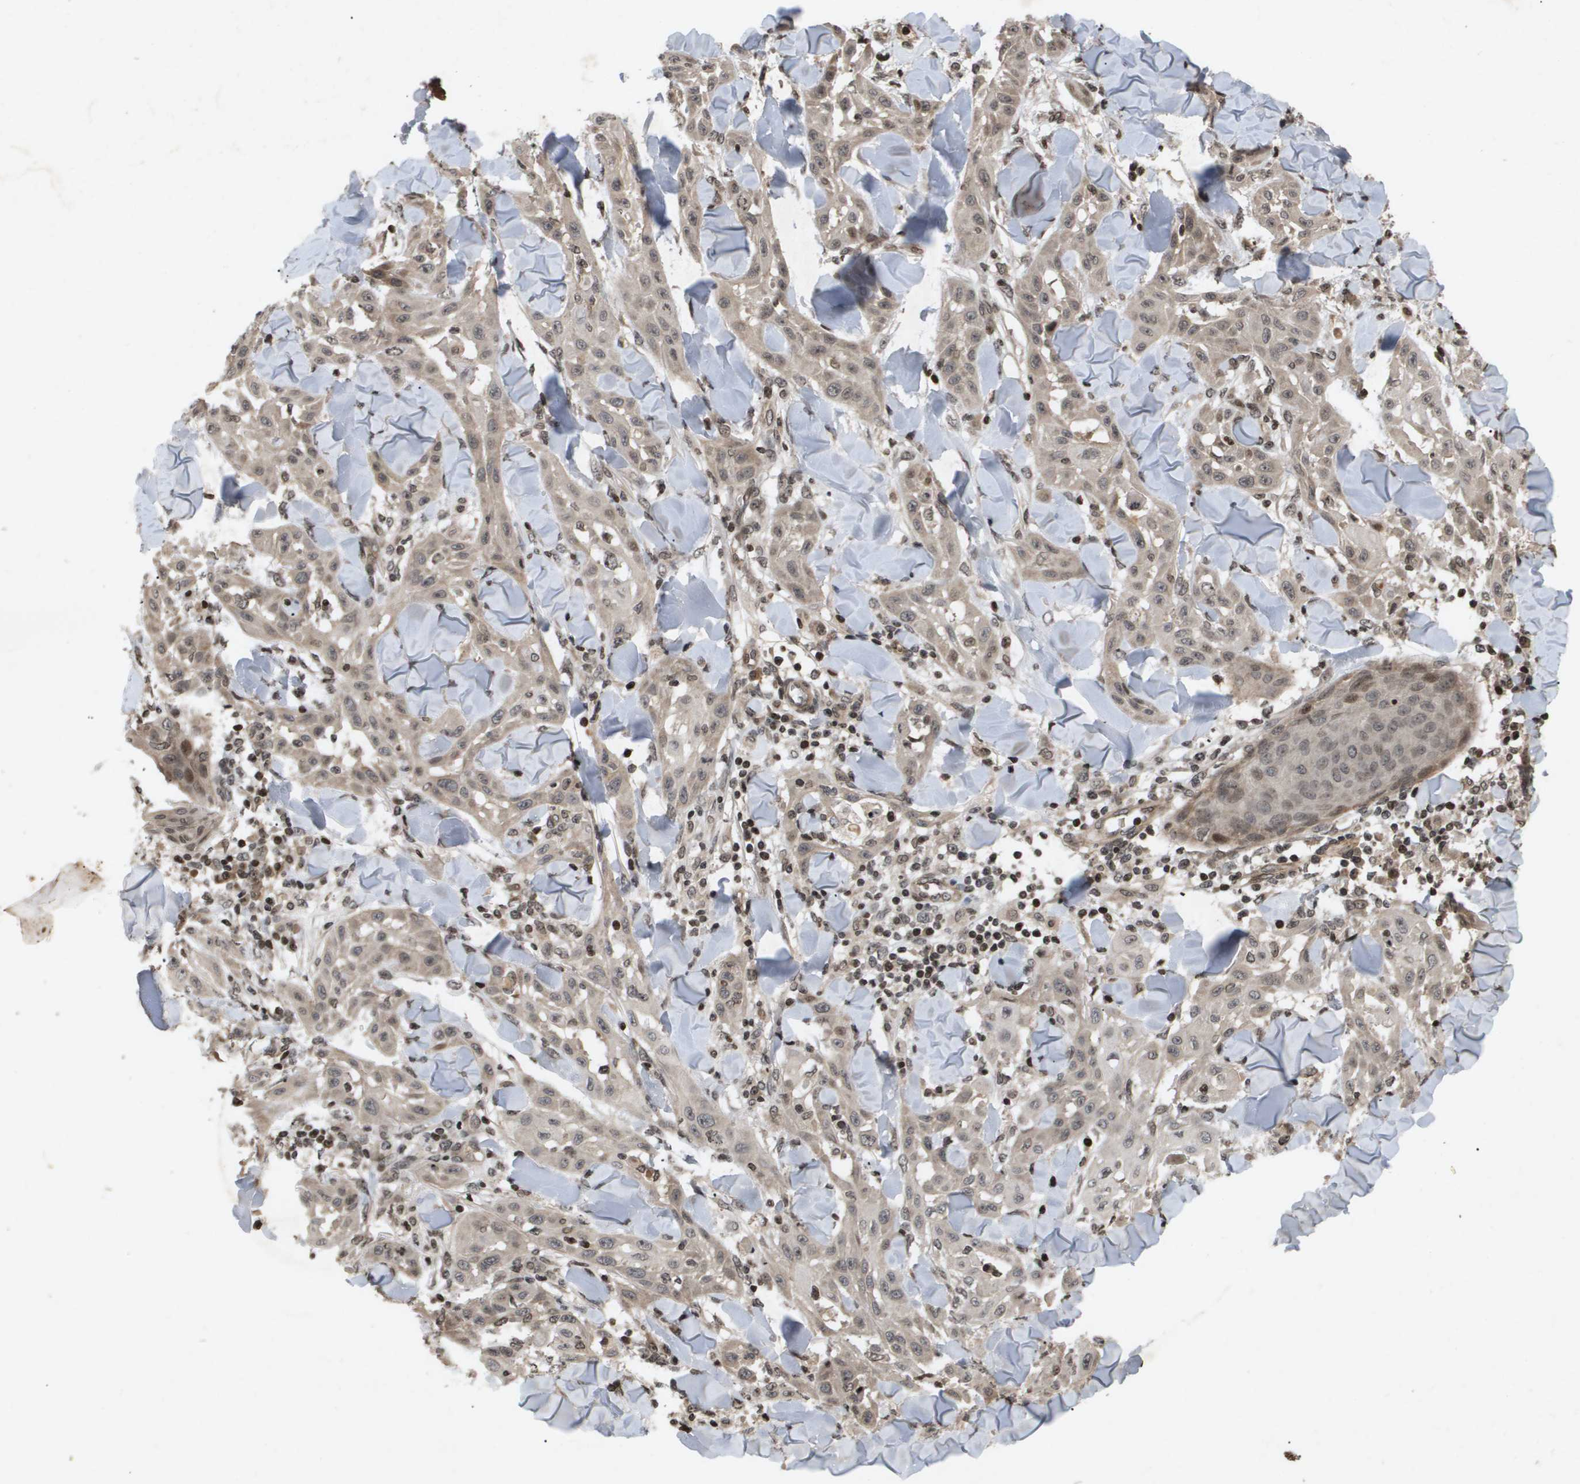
{"staining": {"intensity": "weak", "quantity": "25%-75%", "location": "cytoplasmic/membranous"}, "tissue": "skin cancer", "cell_type": "Tumor cells", "image_type": "cancer", "snomed": [{"axis": "morphology", "description": "Squamous cell carcinoma, NOS"}, {"axis": "topography", "description": "Skin"}], "caption": "DAB immunohistochemical staining of skin squamous cell carcinoma displays weak cytoplasmic/membranous protein positivity in about 25%-75% of tumor cells.", "gene": "HSPA6", "patient": {"sex": "male", "age": 24}}